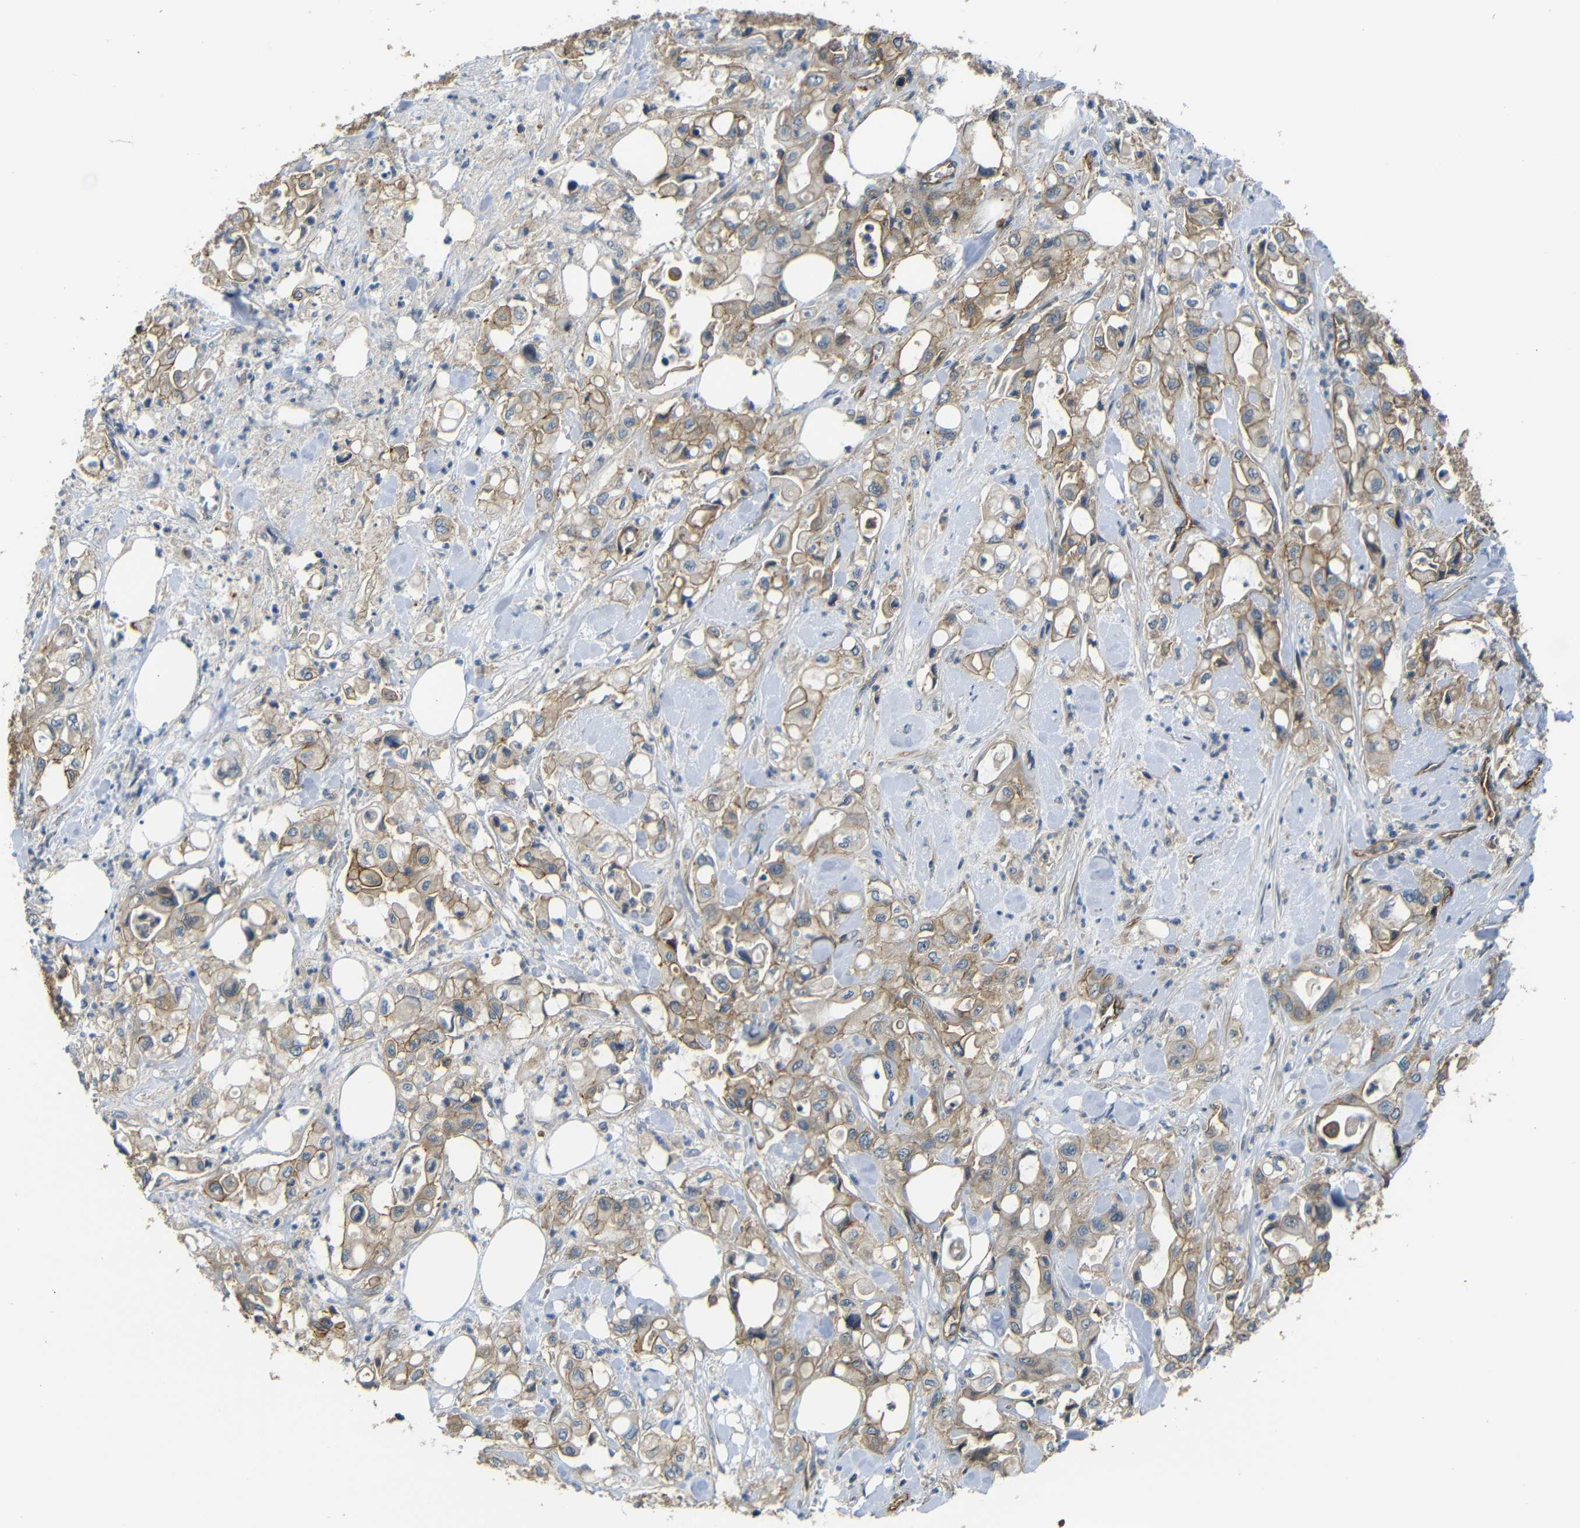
{"staining": {"intensity": "weak", "quantity": ">75%", "location": "cytoplasmic/membranous"}, "tissue": "pancreatic cancer", "cell_type": "Tumor cells", "image_type": "cancer", "snomed": [{"axis": "morphology", "description": "Adenocarcinoma, NOS"}, {"axis": "topography", "description": "Pancreas"}], "caption": "Human pancreatic adenocarcinoma stained with a brown dye displays weak cytoplasmic/membranous positive staining in about >75% of tumor cells.", "gene": "RELL1", "patient": {"sex": "male", "age": 70}}